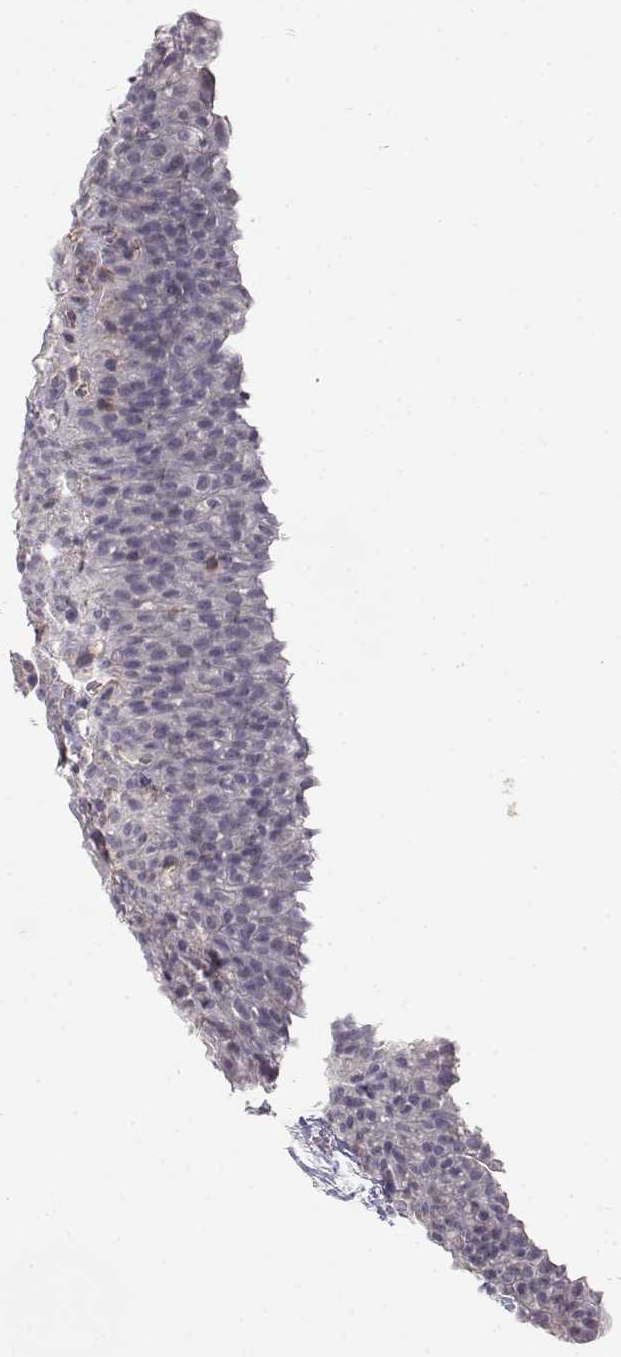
{"staining": {"intensity": "weak", "quantity": "<25%", "location": "cytoplasmic/membranous"}, "tissue": "urinary bladder", "cell_type": "Urothelial cells", "image_type": "normal", "snomed": [{"axis": "morphology", "description": "Normal tissue, NOS"}, {"axis": "topography", "description": "Urinary bladder"}], "caption": "IHC photomicrograph of unremarkable human urinary bladder stained for a protein (brown), which demonstrates no expression in urothelial cells.", "gene": "IFITM1", "patient": {"sex": "male", "age": 76}}